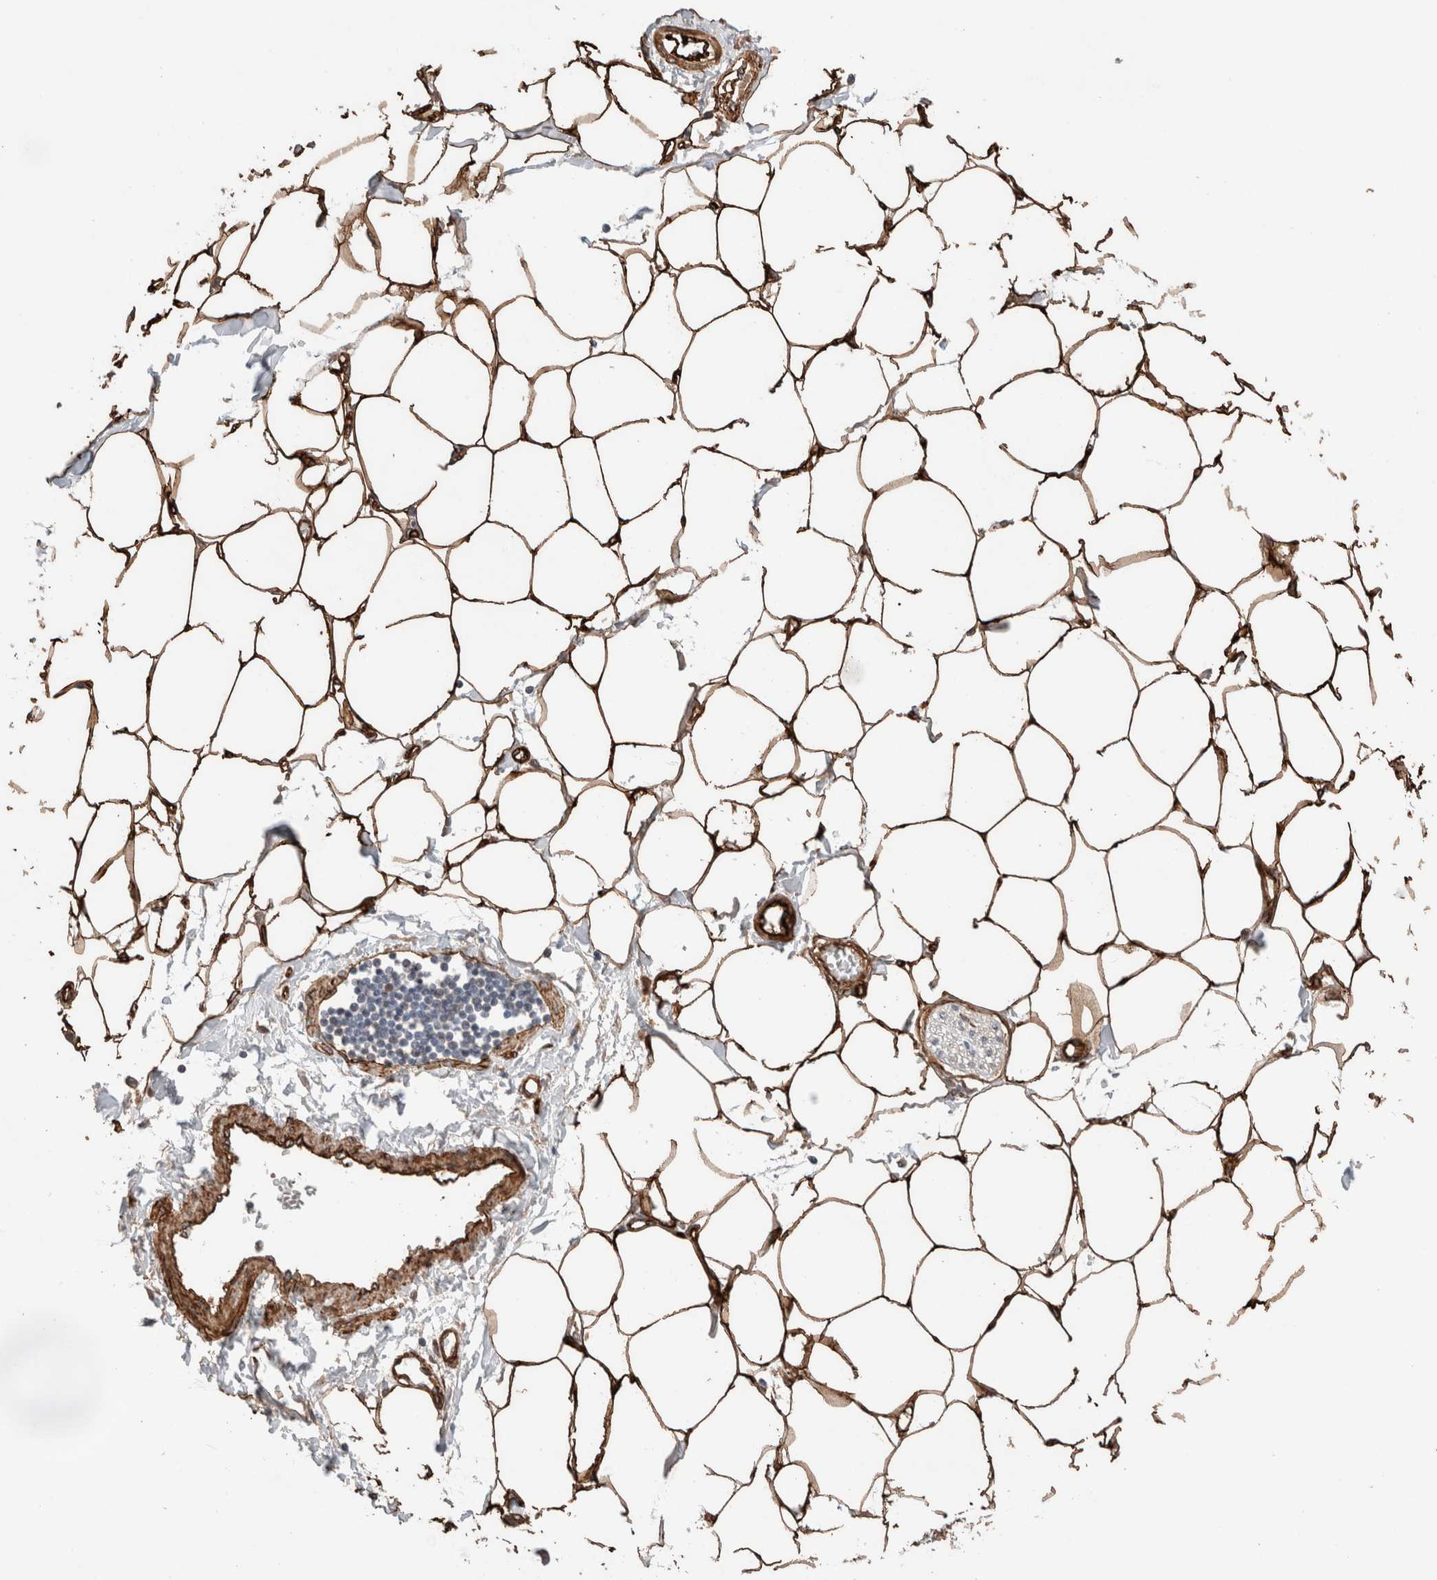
{"staining": {"intensity": "strong", "quantity": ">75%", "location": "cytoplasmic/membranous"}, "tissue": "adipose tissue", "cell_type": "Adipocytes", "image_type": "normal", "snomed": [{"axis": "morphology", "description": "Normal tissue, NOS"}, {"axis": "morphology", "description": "Adenocarcinoma, NOS"}, {"axis": "topography", "description": "Colon"}, {"axis": "topography", "description": "Peripheral nerve tissue"}], "caption": "Protein staining by immunohistochemistry (IHC) demonstrates strong cytoplasmic/membranous expression in about >75% of adipocytes in benign adipose tissue. (DAB (3,3'-diaminobenzidine) IHC, brown staining for protein, blue staining for nuclei).", "gene": "RAB32", "patient": {"sex": "male", "age": 14}}